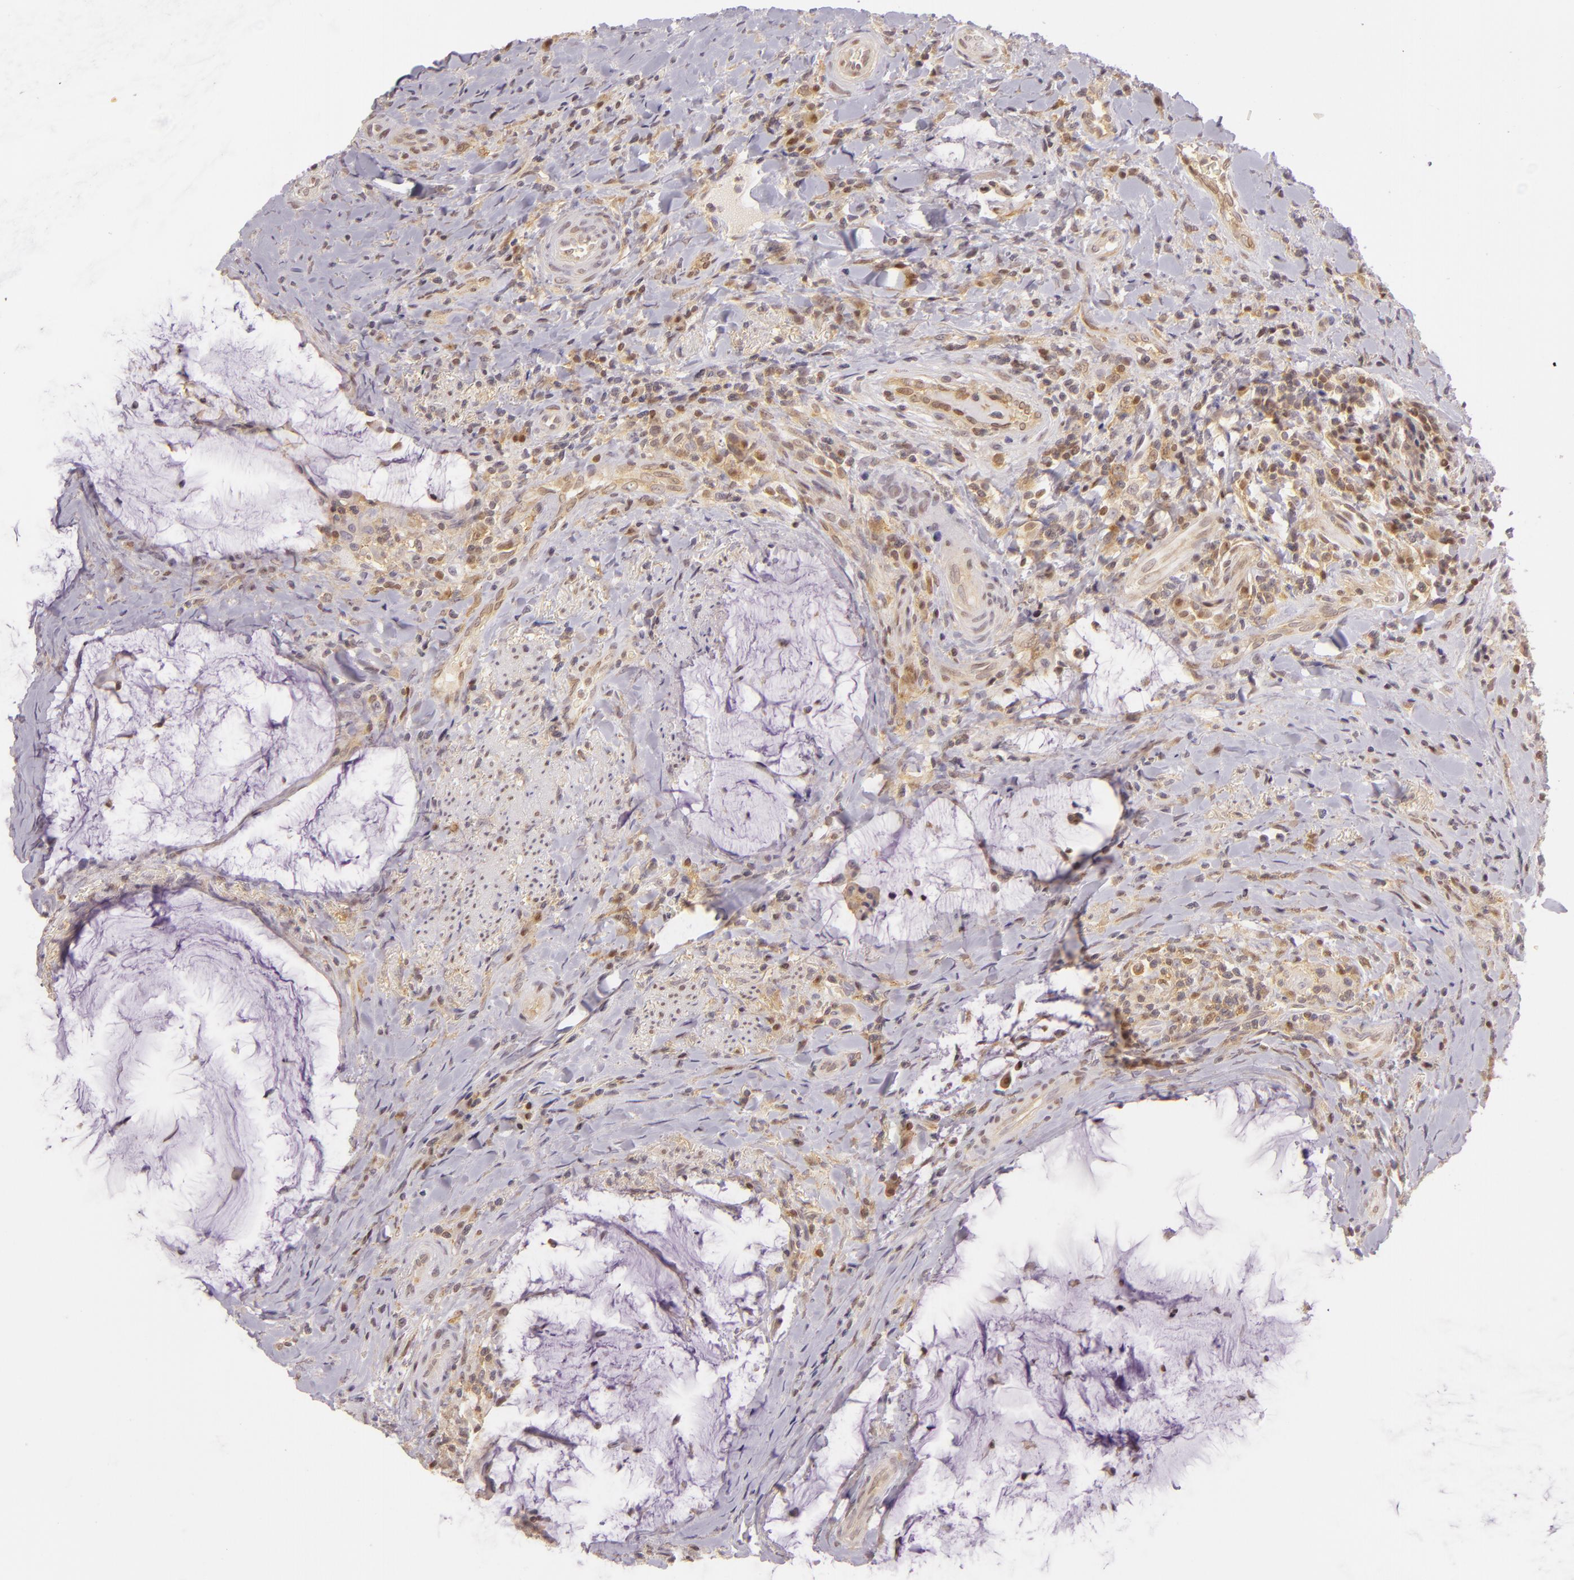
{"staining": {"intensity": "moderate", "quantity": "25%-75%", "location": "cytoplasmic/membranous,nuclear"}, "tissue": "colorectal cancer", "cell_type": "Tumor cells", "image_type": "cancer", "snomed": [{"axis": "morphology", "description": "Adenocarcinoma, NOS"}, {"axis": "topography", "description": "Rectum"}], "caption": "An image showing moderate cytoplasmic/membranous and nuclear expression in approximately 25%-75% of tumor cells in colorectal cancer (adenocarcinoma), as visualized by brown immunohistochemical staining.", "gene": "IMPDH1", "patient": {"sex": "female", "age": 71}}